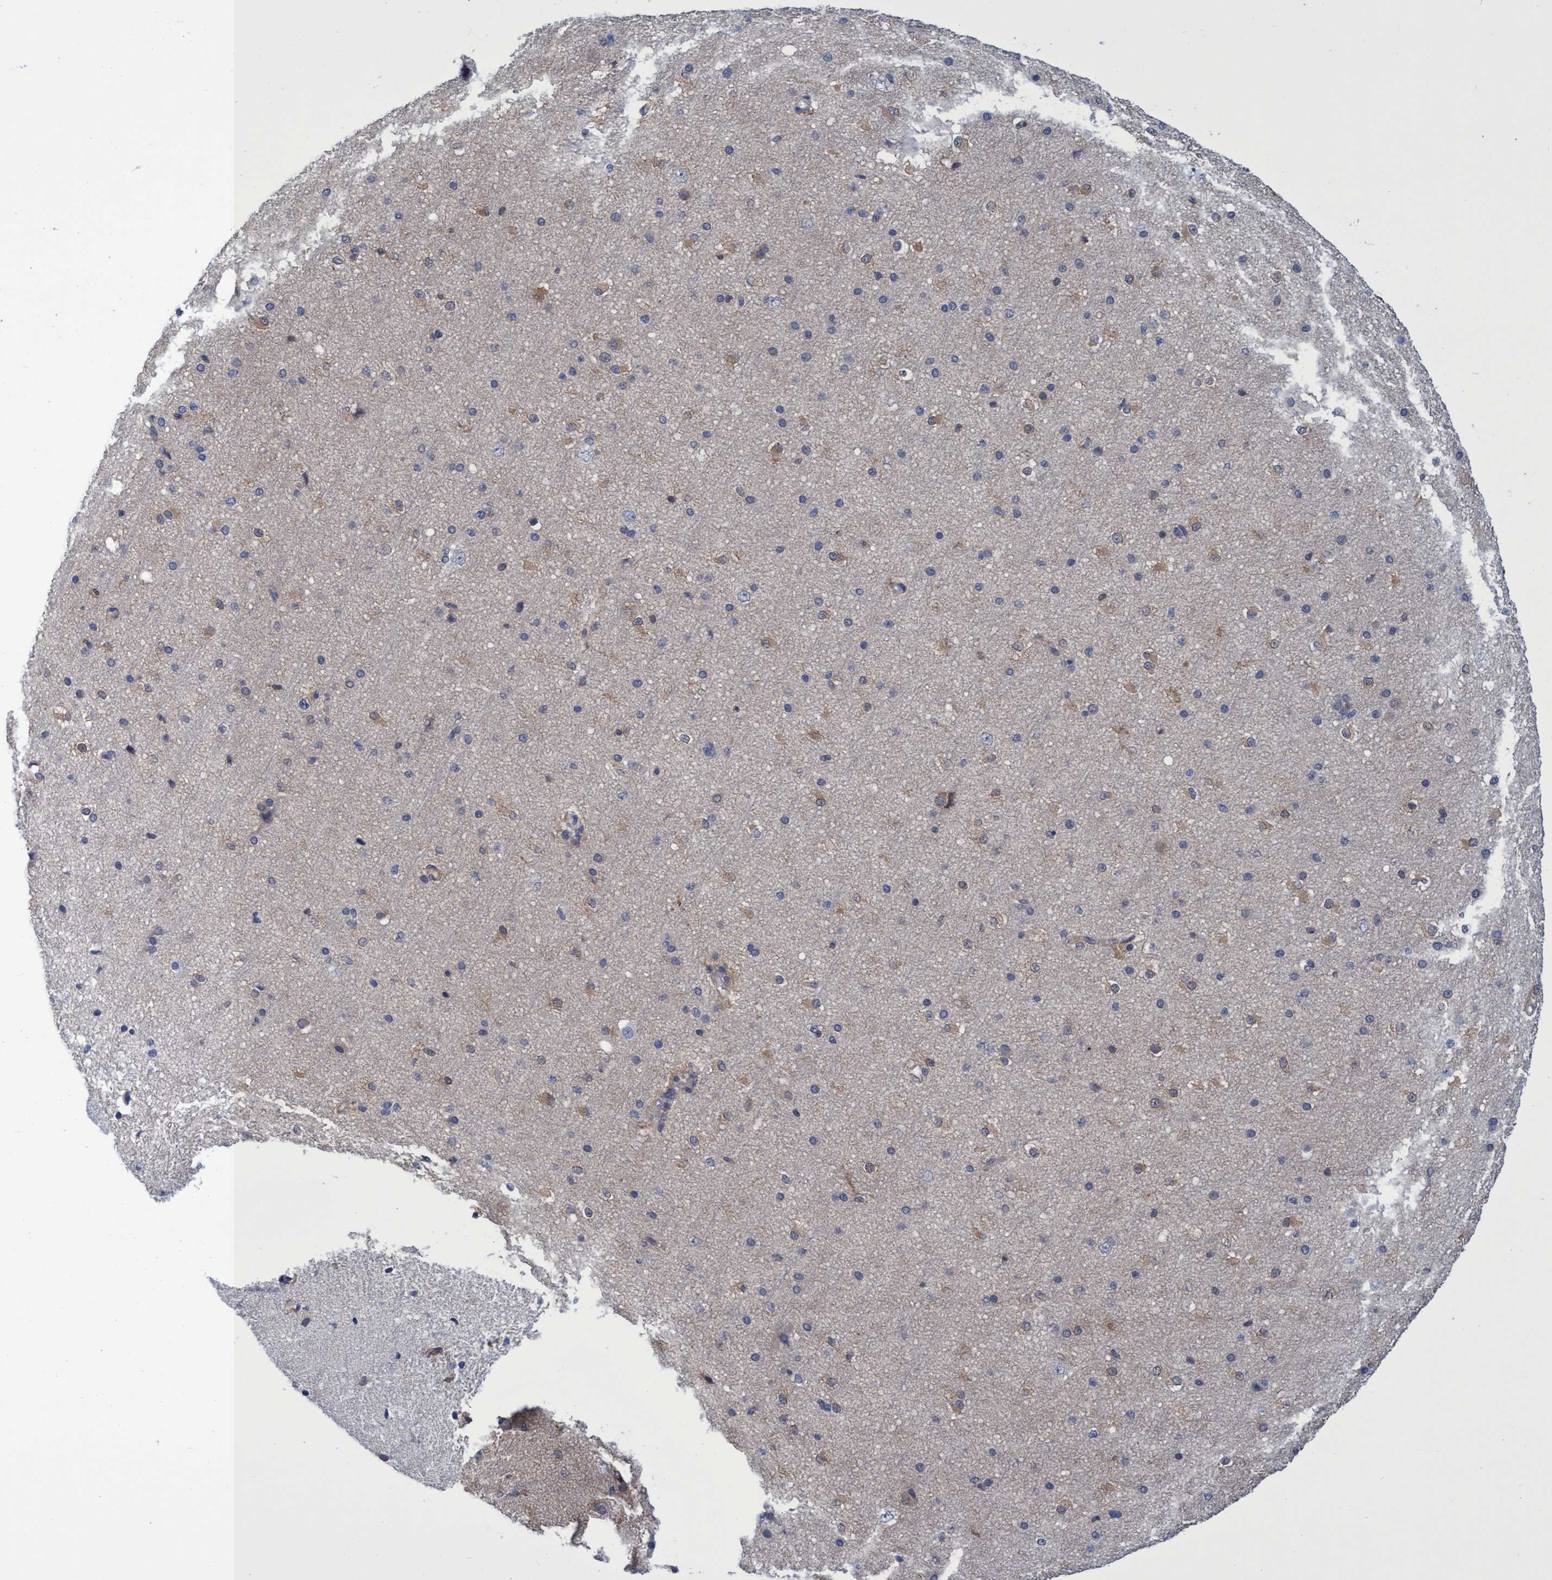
{"staining": {"intensity": "negative", "quantity": "none", "location": "none"}, "tissue": "cerebral cortex", "cell_type": "Endothelial cells", "image_type": "normal", "snomed": [{"axis": "morphology", "description": "Normal tissue, NOS"}, {"axis": "morphology", "description": "Developmental malformation"}, {"axis": "topography", "description": "Cerebral cortex"}], "caption": "Micrograph shows no significant protein staining in endothelial cells of unremarkable cerebral cortex.", "gene": "PNPO", "patient": {"sex": "female", "age": 30}}